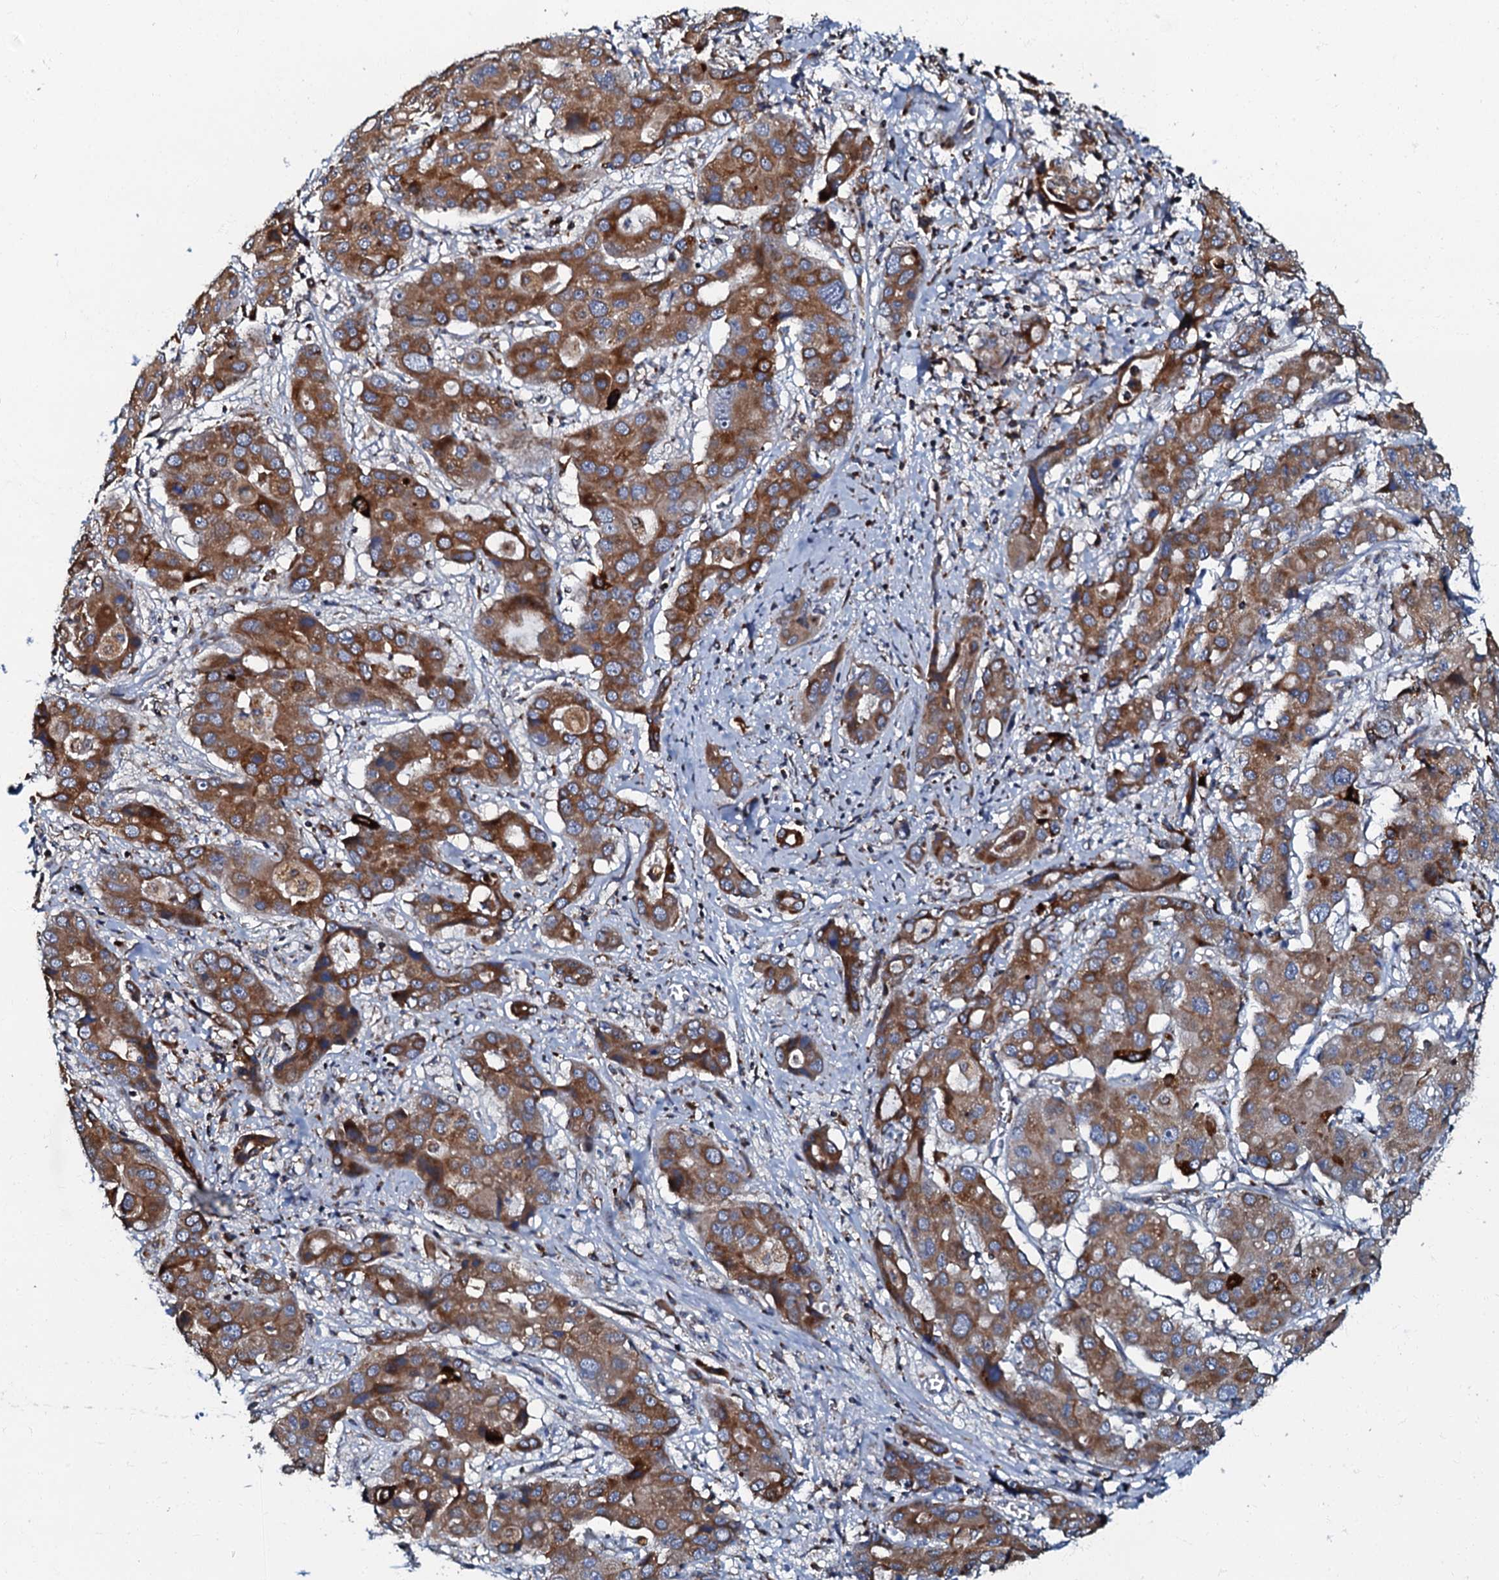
{"staining": {"intensity": "moderate", "quantity": ">75%", "location": "cytoplasmic/membranous"}, "tissue": "liver cancer", "cell_type": "Tumor cells", "image_type": "cancer", "snomed": [{"axis": "morphology", "description": "Cholangiocarcinoma"}, {"axis": "topography", "description": "Liver"}], "caption": "The image demonstrates a brown stain indicating the presence of a protein in the cytoplasmic/membranous of tumor cells in liver cancer.", "gene": "NDUFA12", "patient": {"sex": "male", "age": 67}}